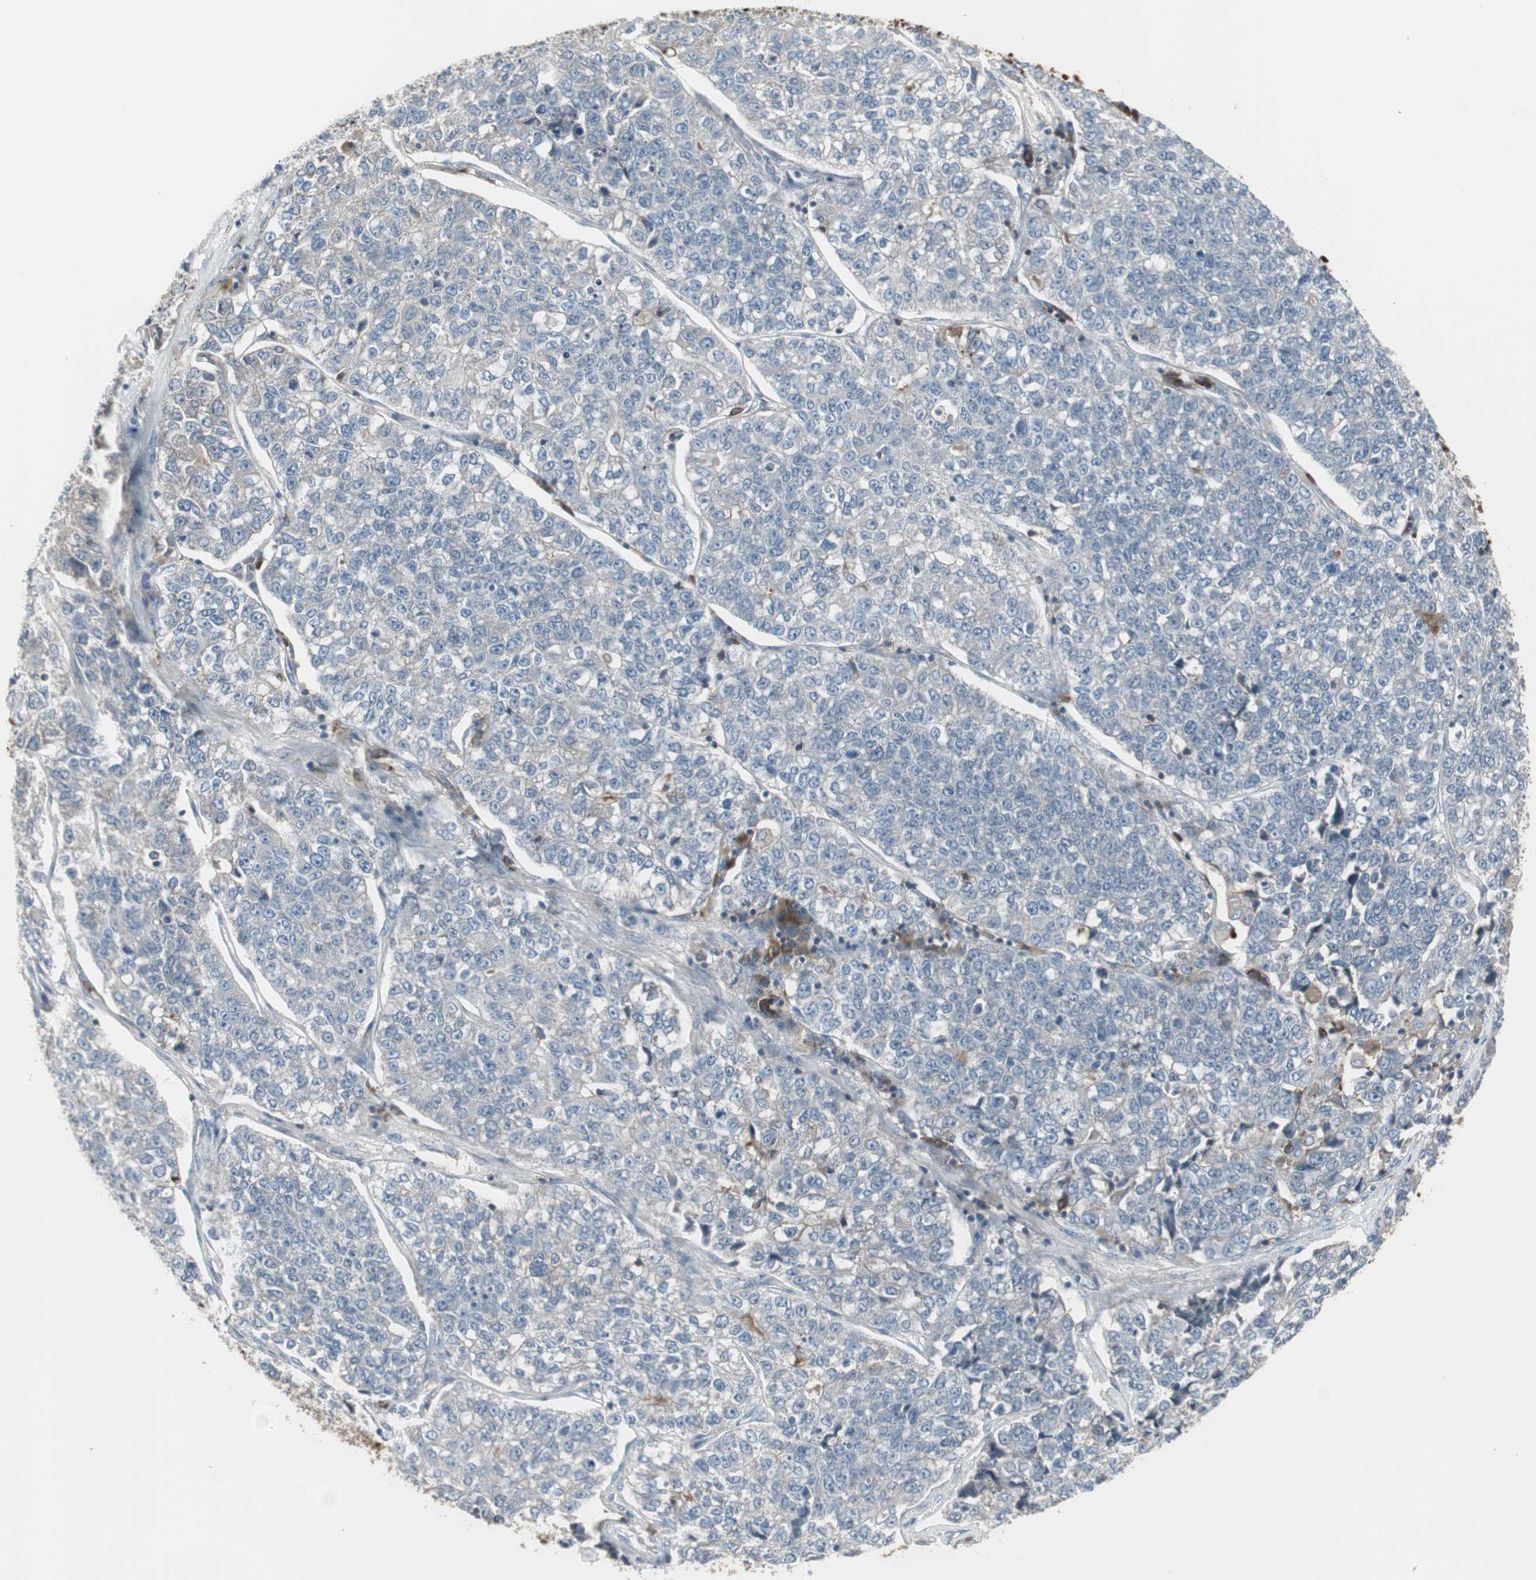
{"staining": {"intensity": "negative", "quantity": "none", "location": "none"}, "tissue": "lung cancer", "cell_type": "Tumor cells", "image_type": "cancer", "snomed": [{"axis": "morphology", "description": "Adenocarcinoma, NOS"}, {"axis": "topography", "description": "Lung"}], "caption": "Tumor cells show no significant positivity in lung cancer (adenocarcinoma). (DAB (3,3'-diaminobenzidine) immunohistochemistry with hematoxylin counter stain).", "gene": "ZSCAN32", "patient": {"sex": "male", "age": 49}}